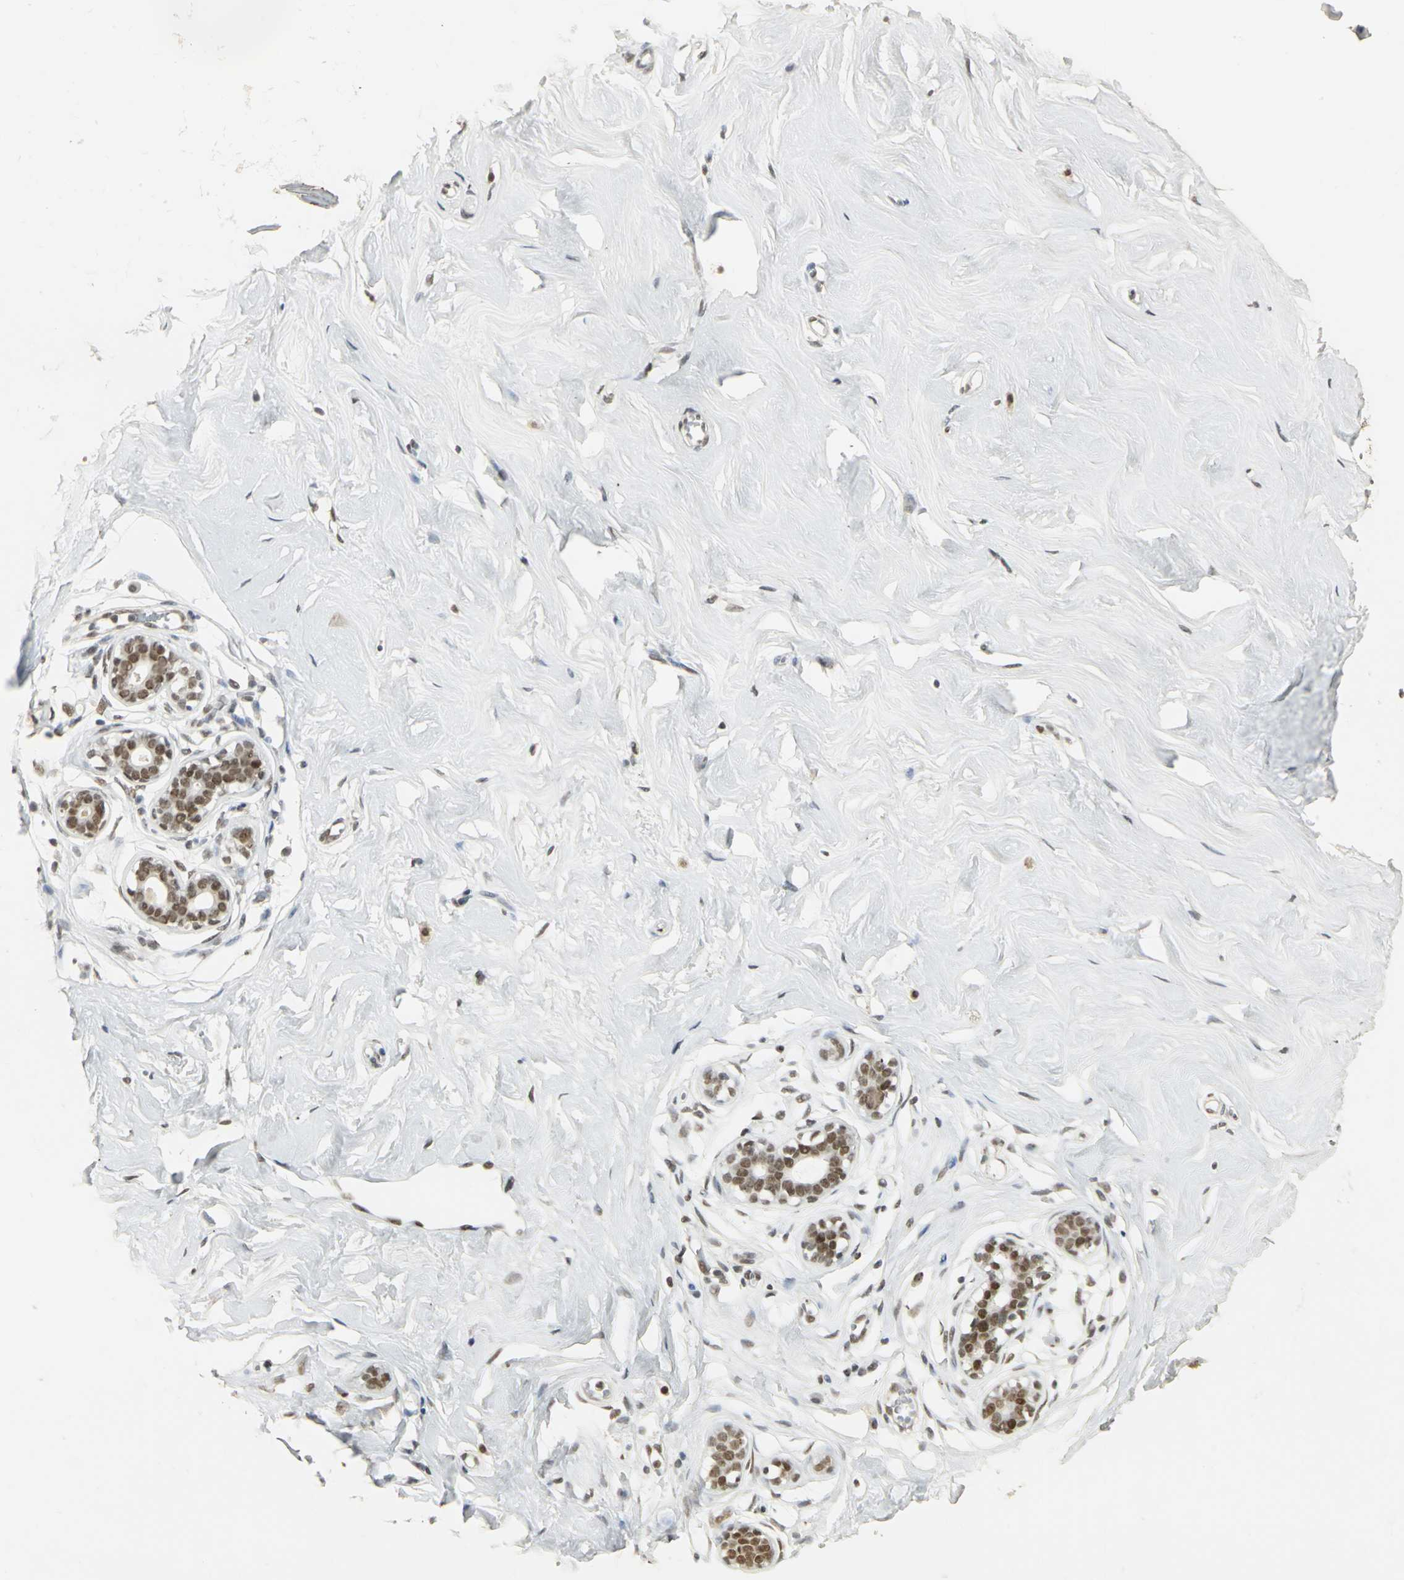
{"staining": {"intensity": "moderate", "quantity": ">75%", "location": "nuclear"}, "tissue": "breast", "cell_type": "Adipocytes", "image_type": "normal", "snomed": [{"axis": "morphology", "description": "Normal tissue, NOS"}, {"axis": "topography", "description": "Breast"}], "caption": "Protein analysis of normal breast reveals moderate nuclear expression in about >75% of adipocytes.", "gene": "CBX3", "patient": {"sex": "female", "age": 23}}